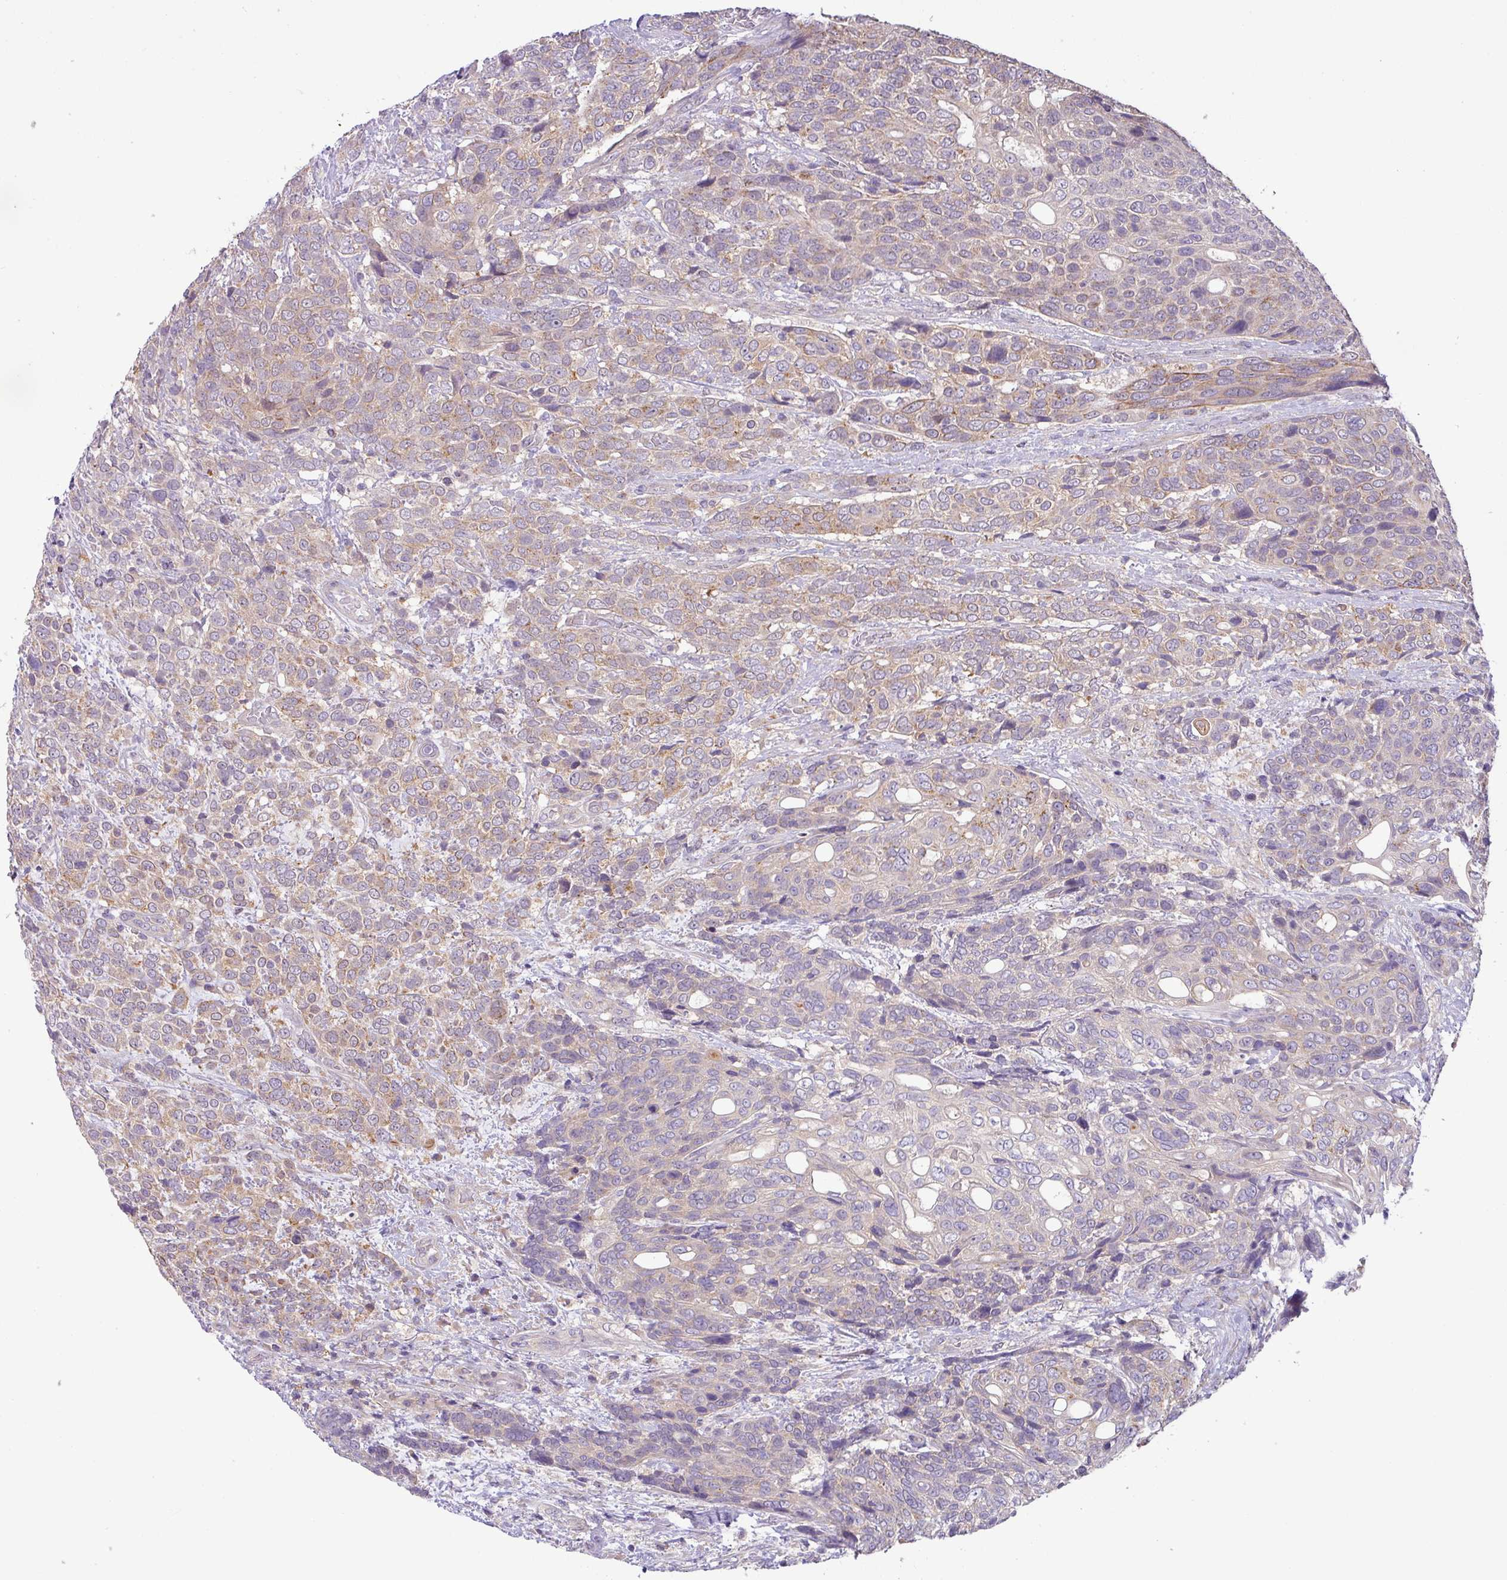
{"staining": {"intensity": "strong", "quantity": "<25%", "location": "cytoplasmic/membranous"}, "tissue": "urothelial cancer", "cell_type": "Tumor cells", "image_type": "cancer", "snomed": [{"axis": "morphology", "description": "Urothelial carcinoma, High grade"}, {"axis": "topography", "description": "Urinary bladder"}], "caption": "Protein expression analysis of human high-grade urothelial carcinoma reveals strong cytoplasmic/membranous staining in about <25% of tumor cells.", "gene": "GALNT12", "patient": {"sex": "female", "age": 70}}